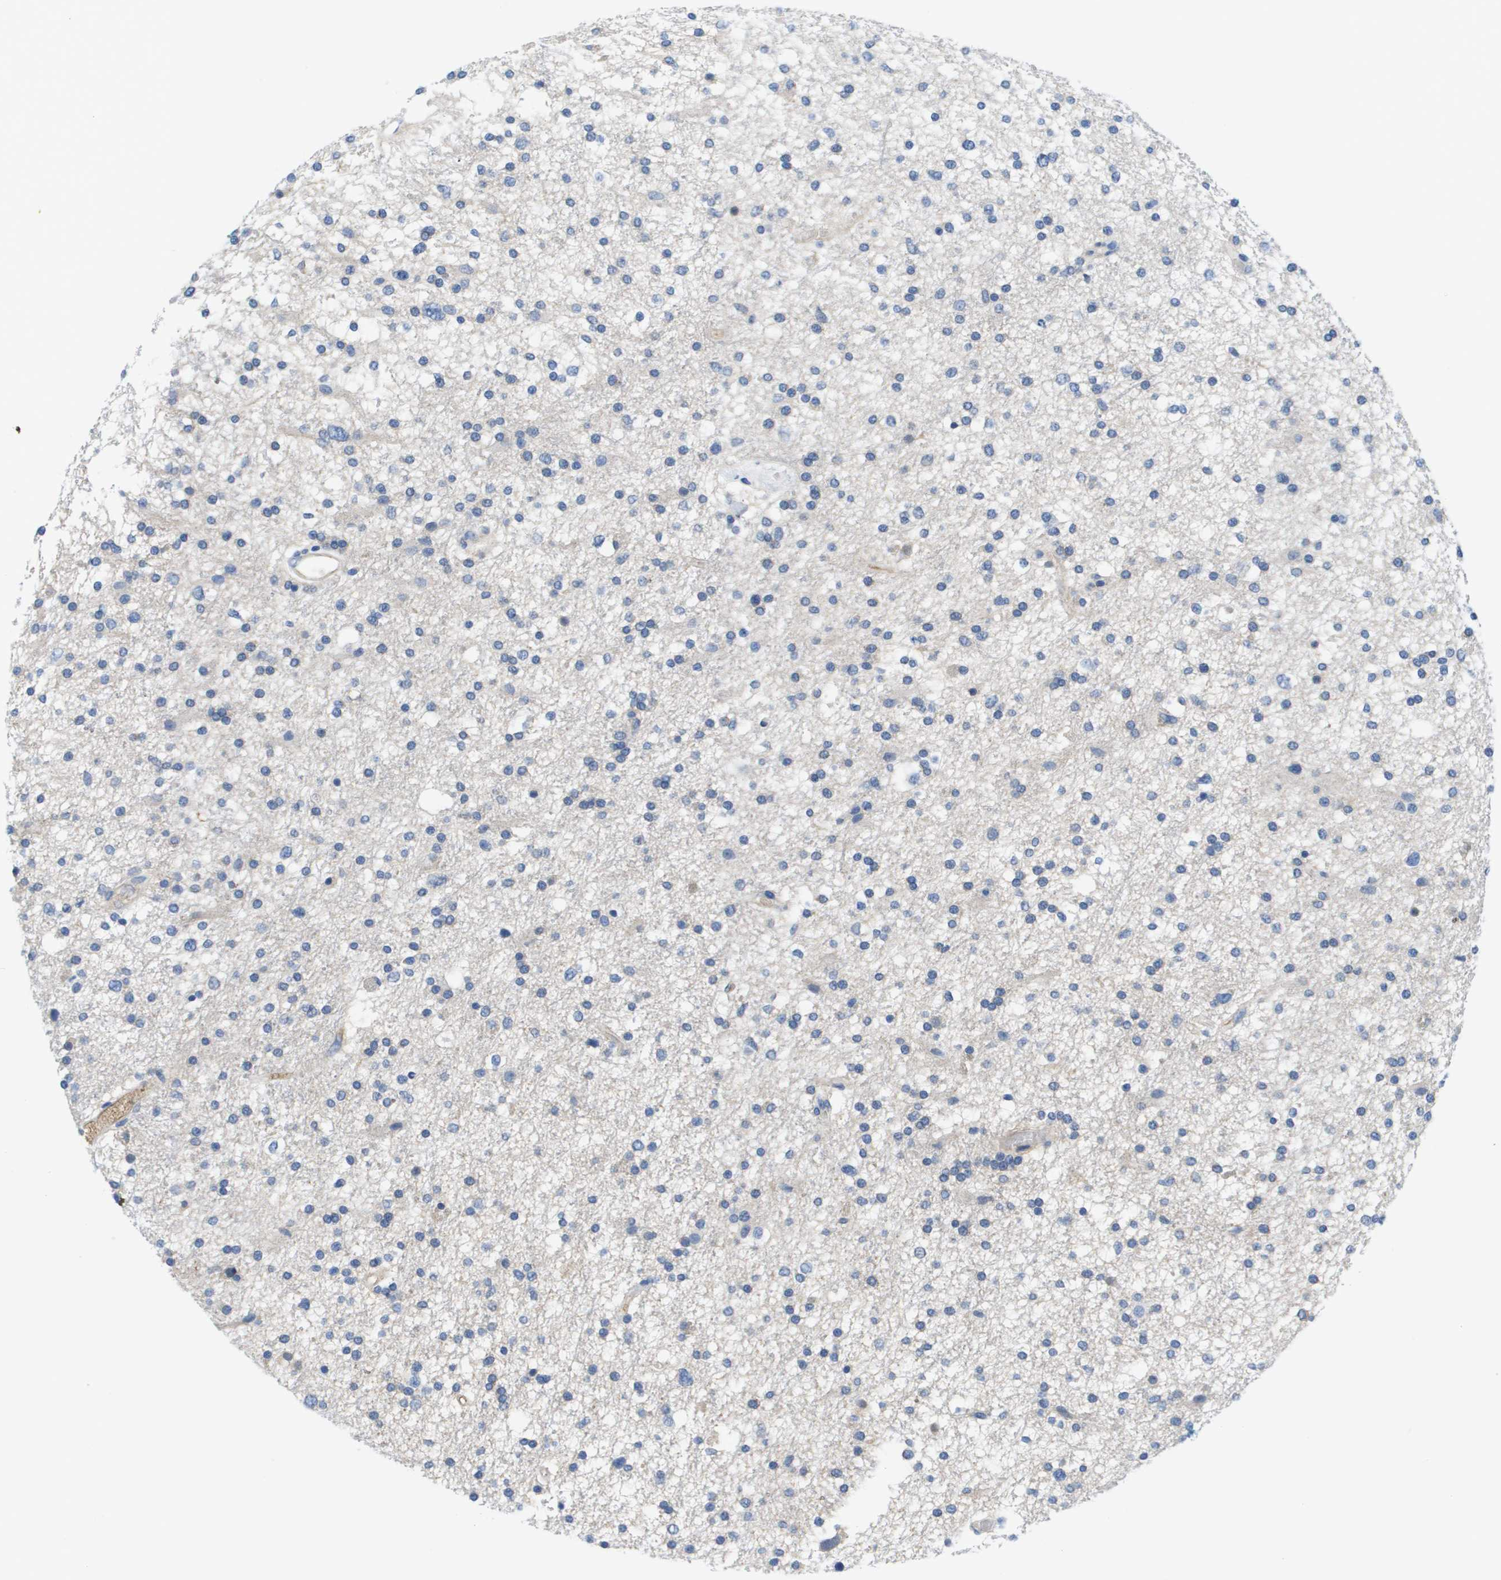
{"staining": {"intensity": "negative", "quantity": "none", "location": "none"}, "tissue": "glioma", "cell_type": "Tumor cells", "image_type": "cancer", "snomed": [{"axis": "morphology", "description": "Glioma, malignant, High grade"}, {"axis": "topography", "description": "Brain"}], "caption": "Protein analysis of glioma reveals no significant expression in tumor cells.", "gene": "APOA1", "patient": {"sex": "male", "age": 33}}